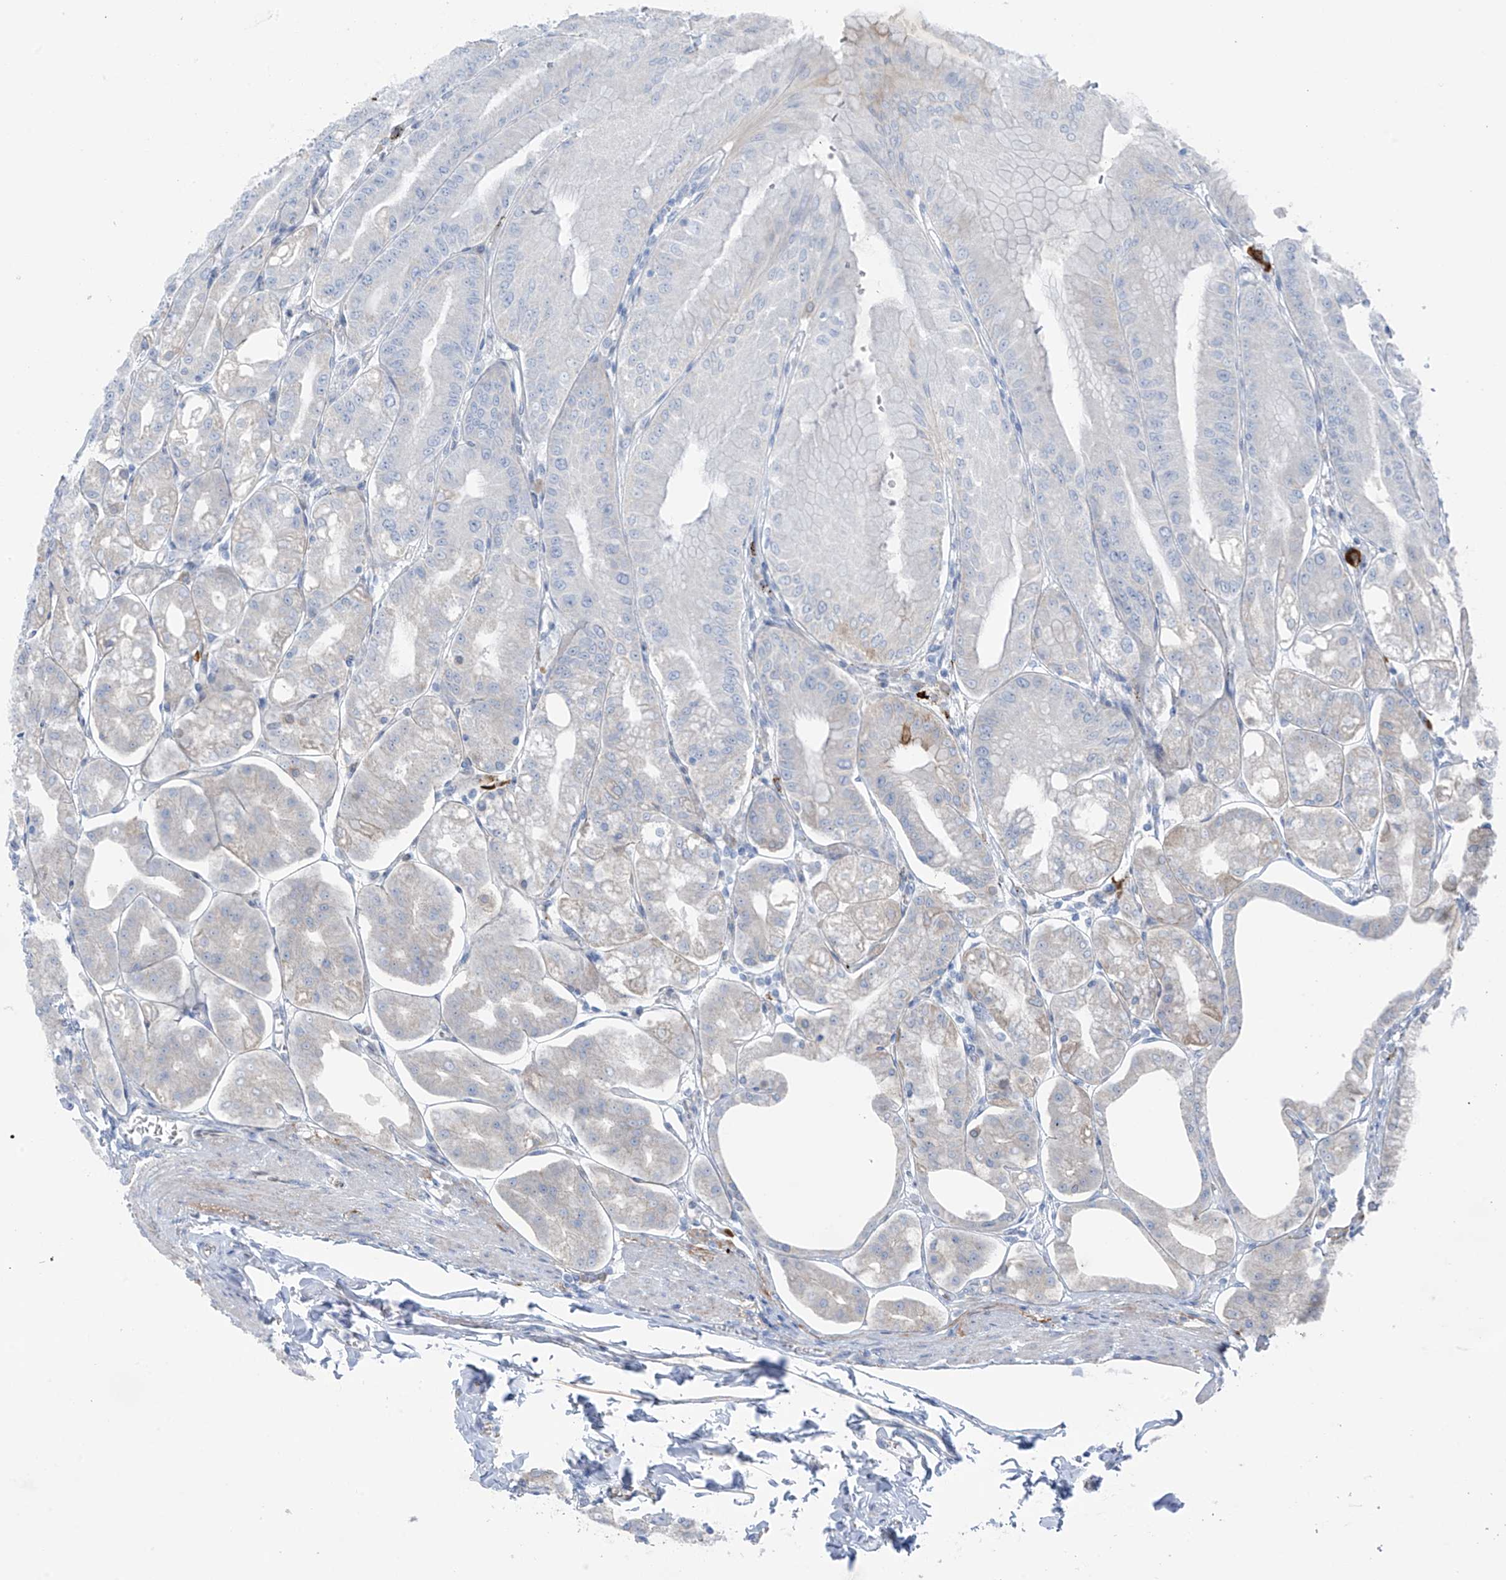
{"staining": {"intensity": "negative", "quantity": "none", "location": "none"}, "tissue": "stomach", "cell_type": "Glandular cells", "image_type": "normal", "snomed": [{"axis": "morphology", "description": "Normal tissue, NOS"}, {"axis": "topography", "description": "Stomach, lower"}], "caption": "Immunohistochemical staining of unremarkable stomach shows no significant staining in glandular cells.", "gene": "ZNF793", "patient": {"sex": "male", "age": 71}}